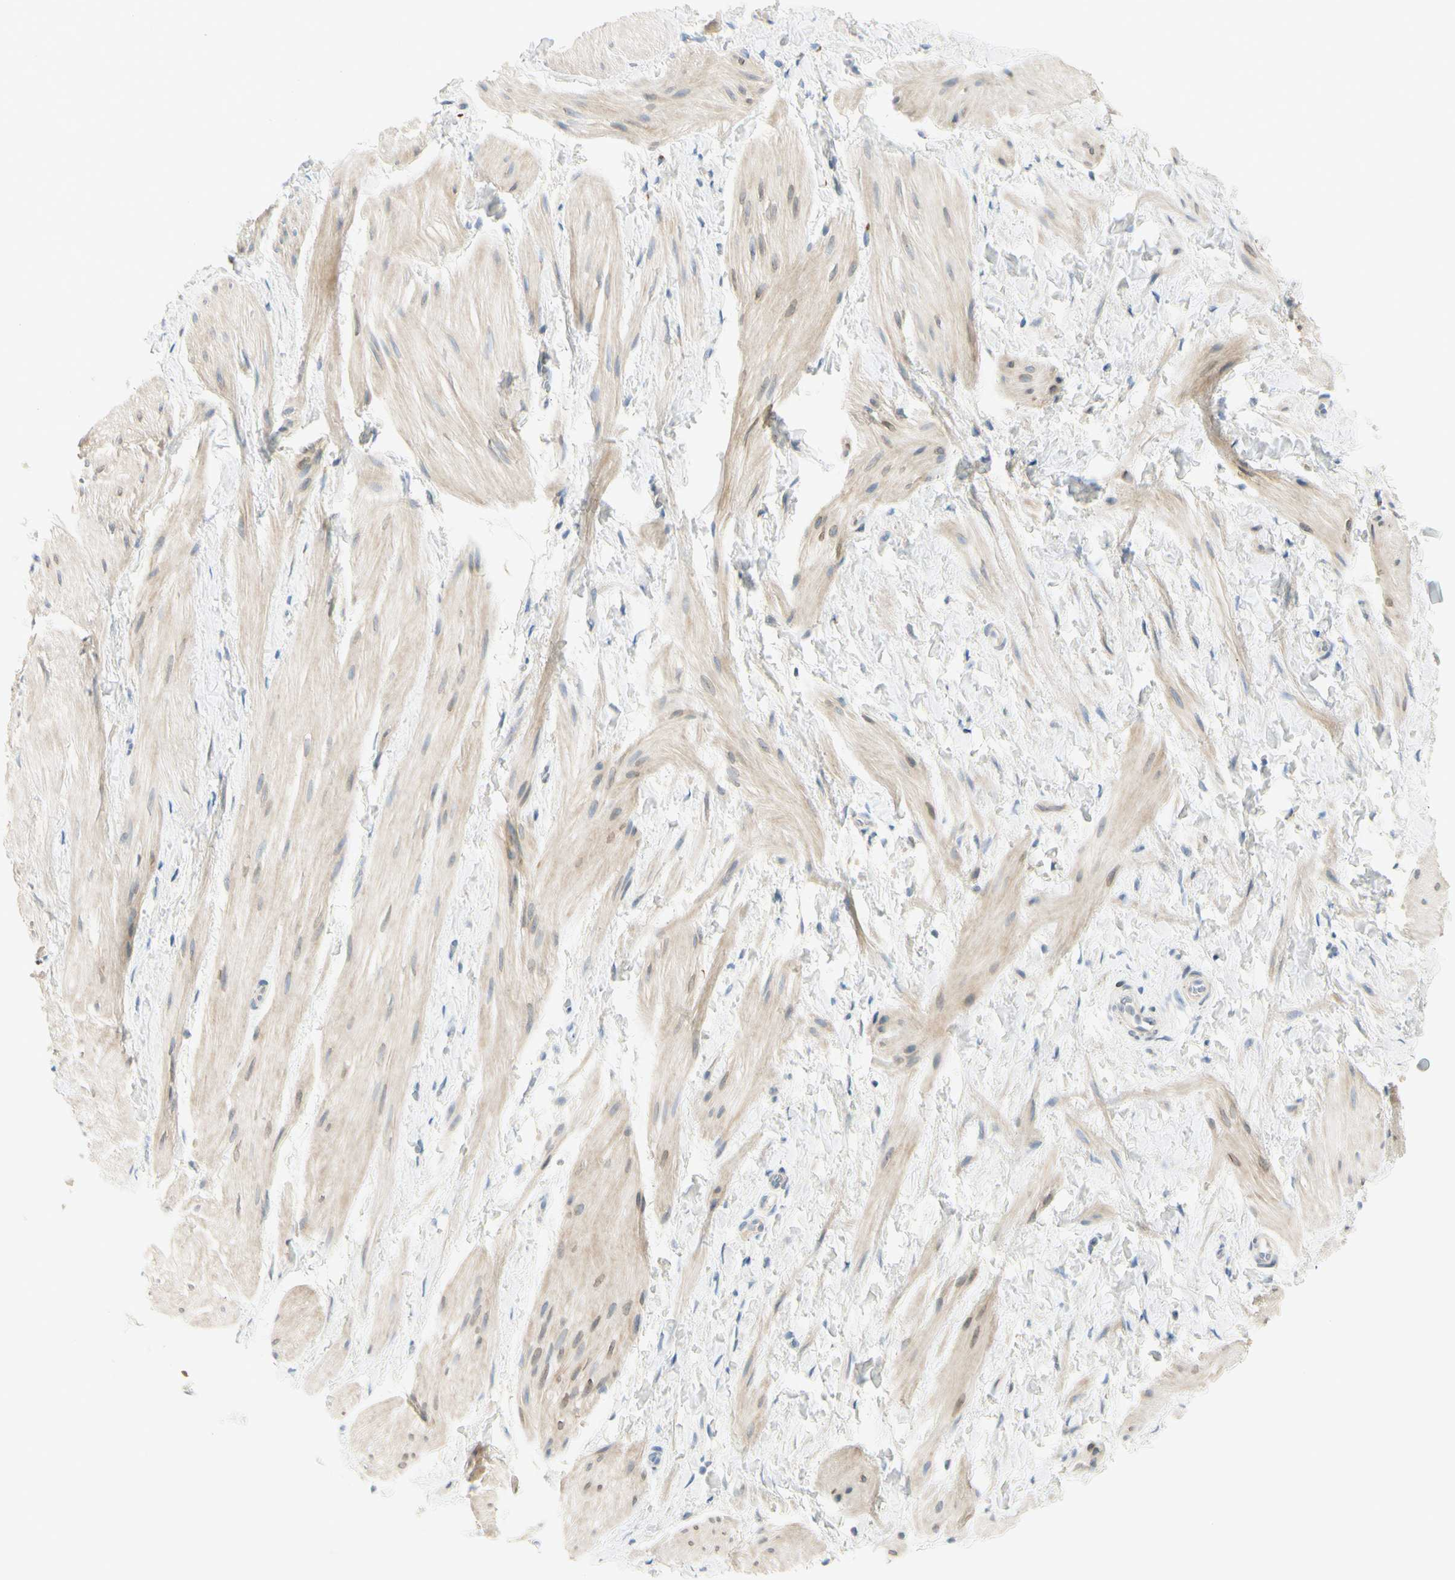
{"staining": {"intensity": "weak", "quantity": "25%-75%", "location": "cytoplasmic/membranous"}, "tissue": "smooth muscle", "cell_type": "Smooth muscle cells", "image_type": "normal", "snomed": [{"axis": "morphology", "description": "Normal tissue, NOS"}, {"axis": "topography", "description": "Smooth muscle"}], "caption": "Protein staining of benign smooth muscle demonstrates weak cytoplasmic/membranous positivity in approximately 25%-75% of smooth muscle cells. The staining was performed using DAB (3,3'-diaminobenzidine) to visualize the protein expression in brown, while the nuclei were stained in blue with hematoxylin (Magnification: 20x).", "gene": "GALNT5", "patient": {"sex": "male", "age": 16}}